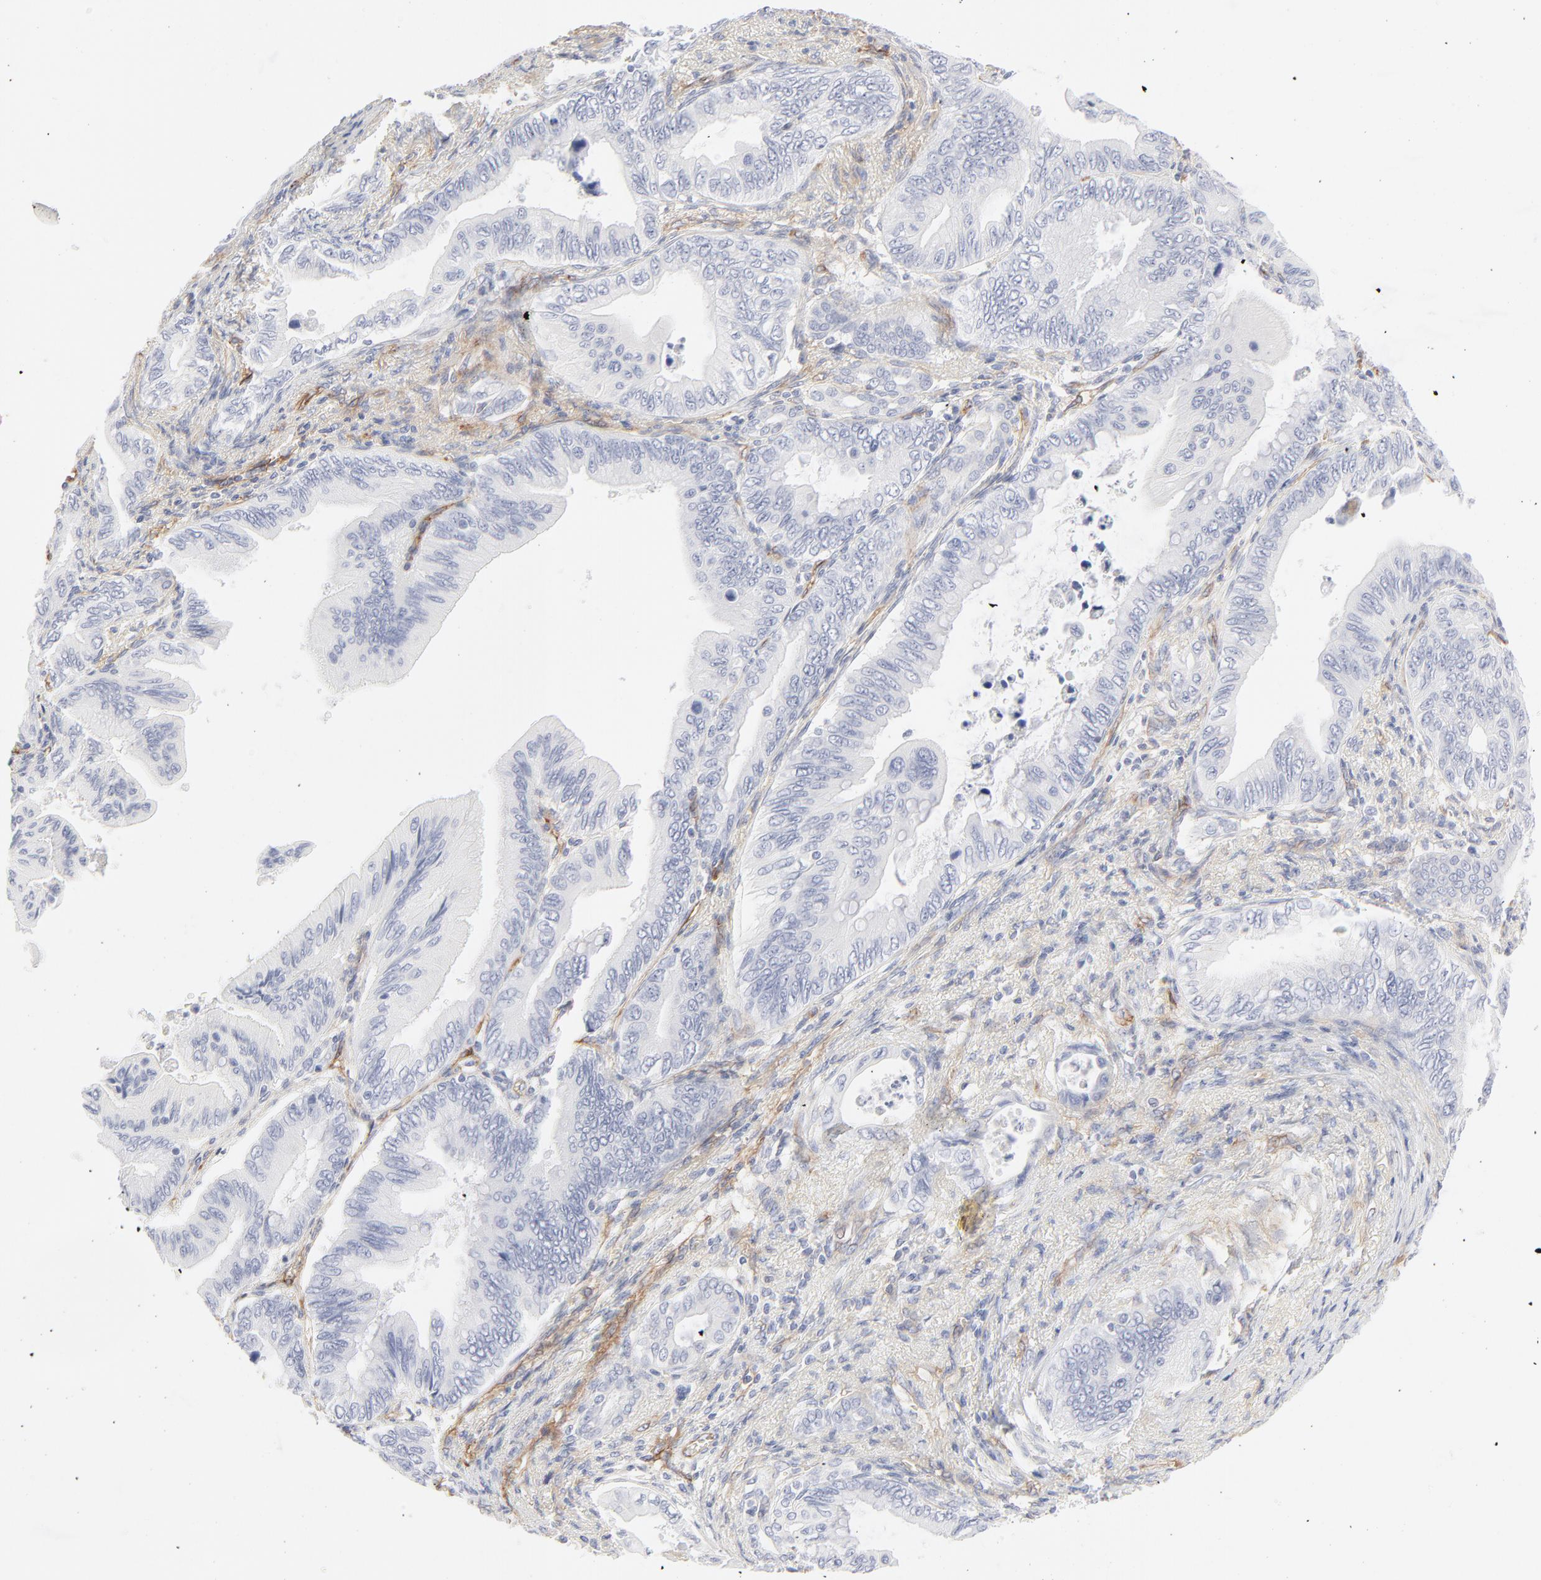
{"staining": {"intensity": "negative", "quantity": "none", "location": "none"}, "tissue": "pancreatic cancer", "cell_type": "Tumor cells", "image_type": "cancer", "snomed": [{"axis": "morphology", "description": "Adenocarcinoma, NOS"}, {"axis": "topography", "description": "Pancreas"}], "caption": "An immunohistochemistry photomicrograph of pancreatic adenocarcinoma is shown. There is no staining in tumor cells of pancreatic adenocarcinoma.", "gene": "ITGA5", "patient": {"sex": "female", "age": 66}}